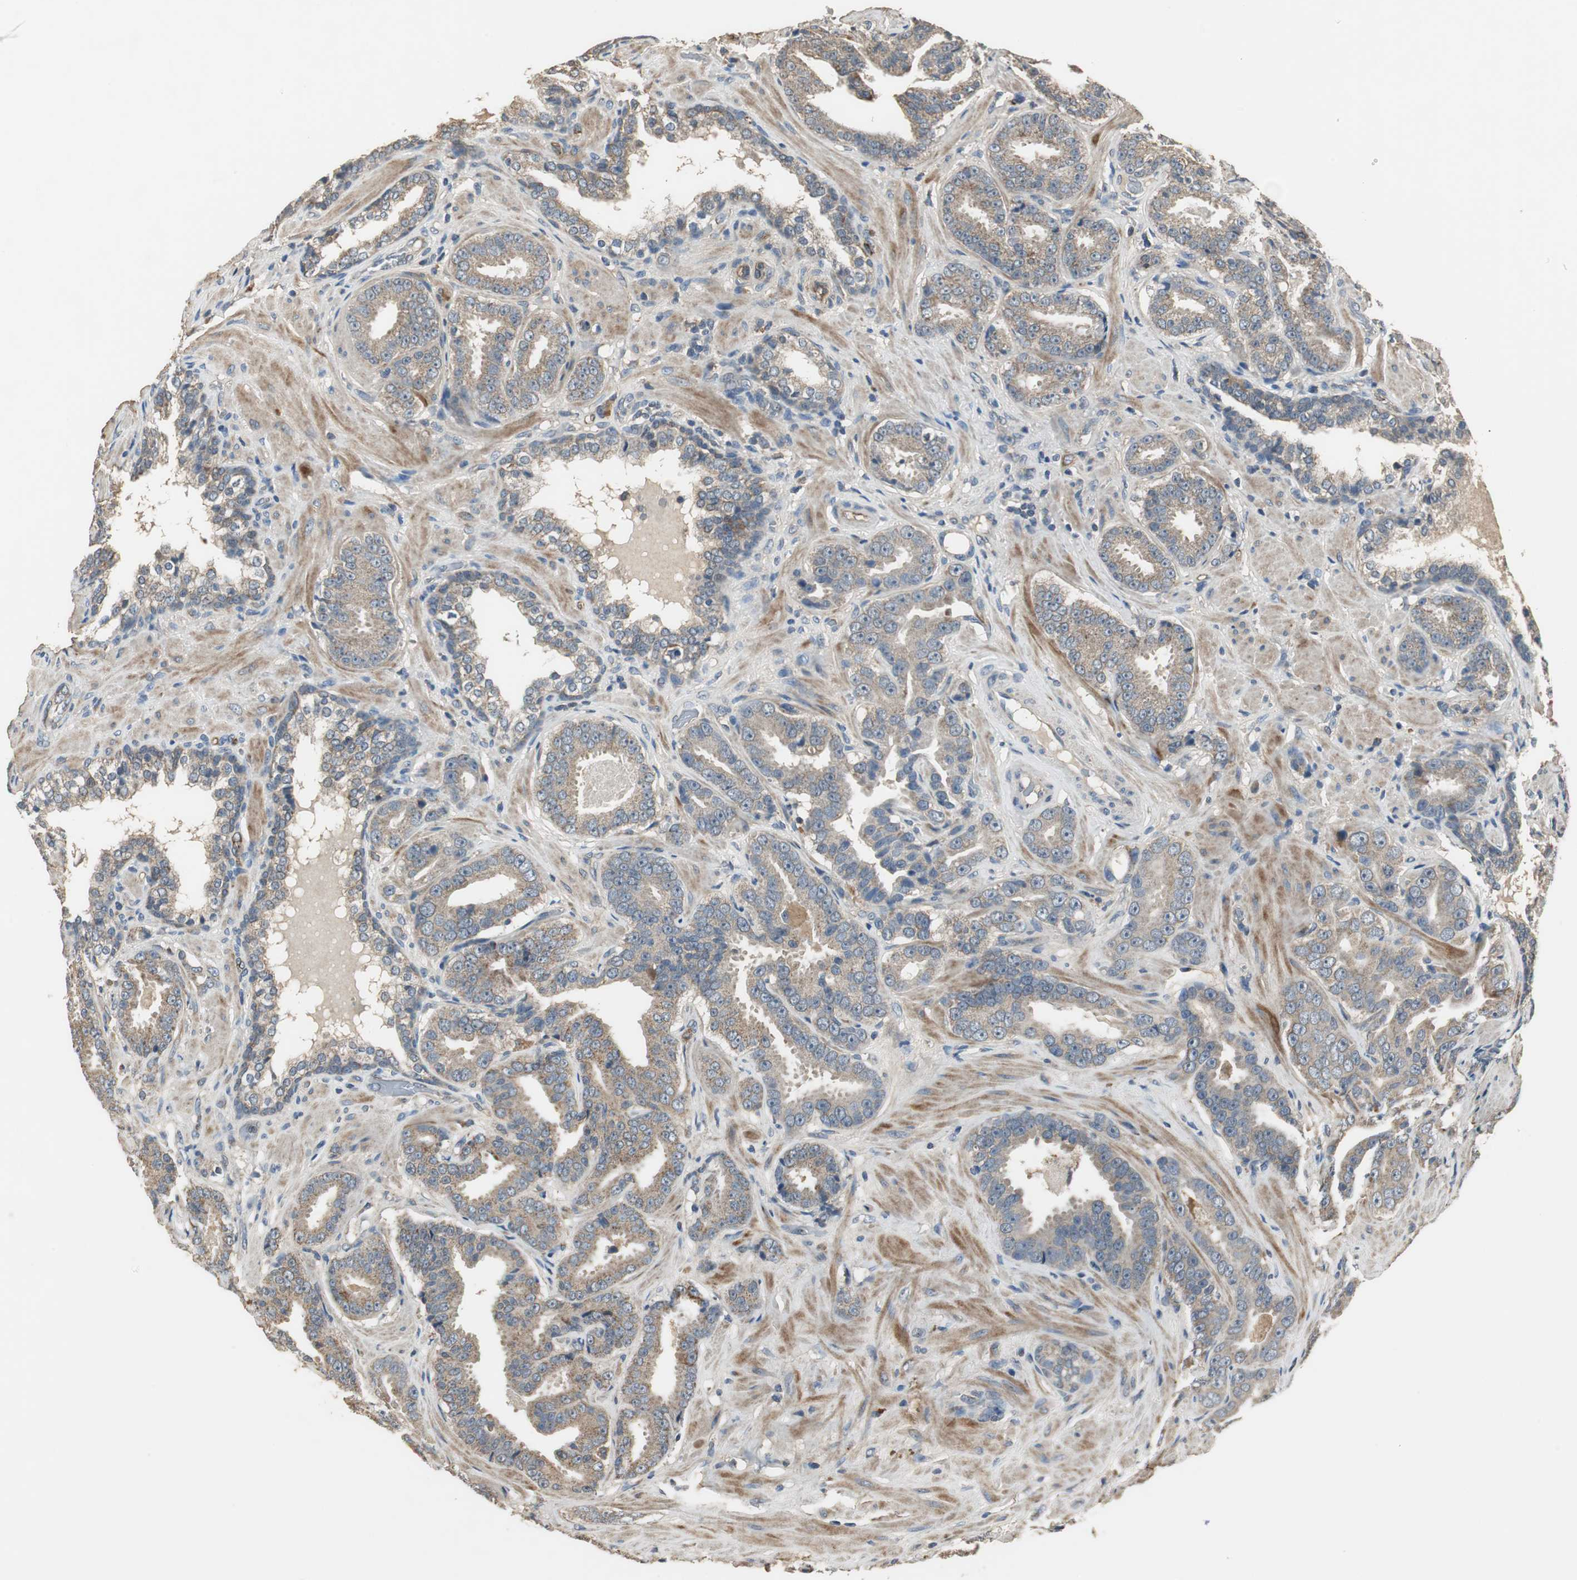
{"staining": {"intensity": "weak", "quantity": ">75%", "location": "cytoplasmic/membranous"}, "tissue": "prostate cancer", "cell_type": "Tumor cells", "image_type": "cancer", "snomed": [{"axis": "morphology", "description": "Adenocarcinoma, Low grade"}, {"axis": "topography", "description": "Prostate"}], "caption": "Human prostate cancer stained for a protein (brown) shows weak cytoplasmic/membranous positive positivity in approximately >75% of tumor cells.", "gene": "MSTO1", "patient": {"sex": "male", "age": 59}}